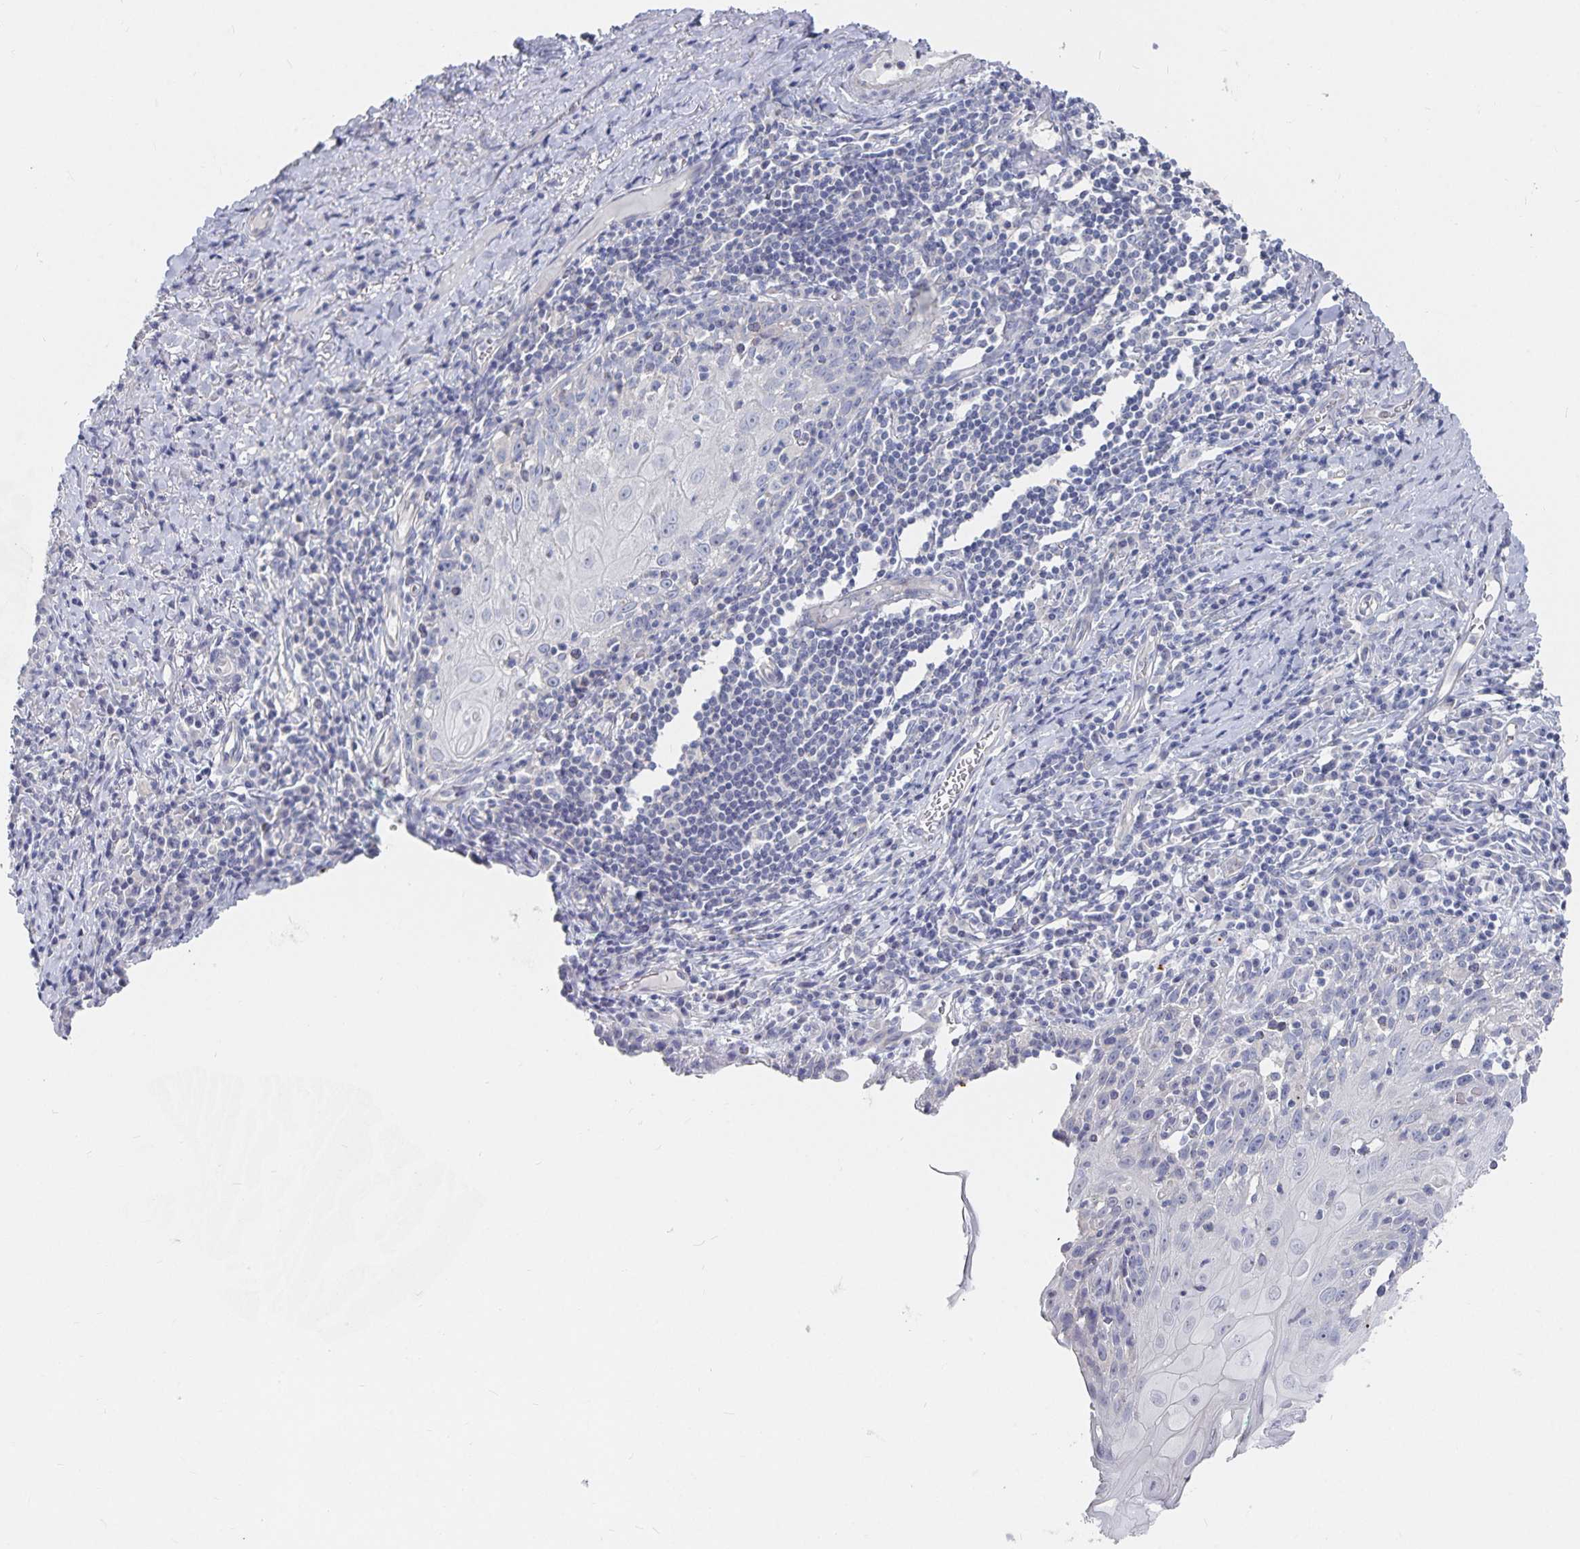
{"staining": {"intensity": "negative", "quantity": "none", "location": "none"}, "tissue": "skin cancer", "cell_type": "Tumor cells", "image_type": "cancer", "snomed": [{"axis": "morphology", "description": "Squamous cell carcinoma, NOS"}, {"axis": "topography", "description": "Skin"}, {"axis": "topography", "description": "Vulva"}], "caption": "IHC of human skin cancer (squamous cell carcinoma) reveals no expression in tumor cells. (DAB immunohistochemistry, high magnification).", "gene": "DNAH9", "patient": {"sex": "female", "age": 76}}